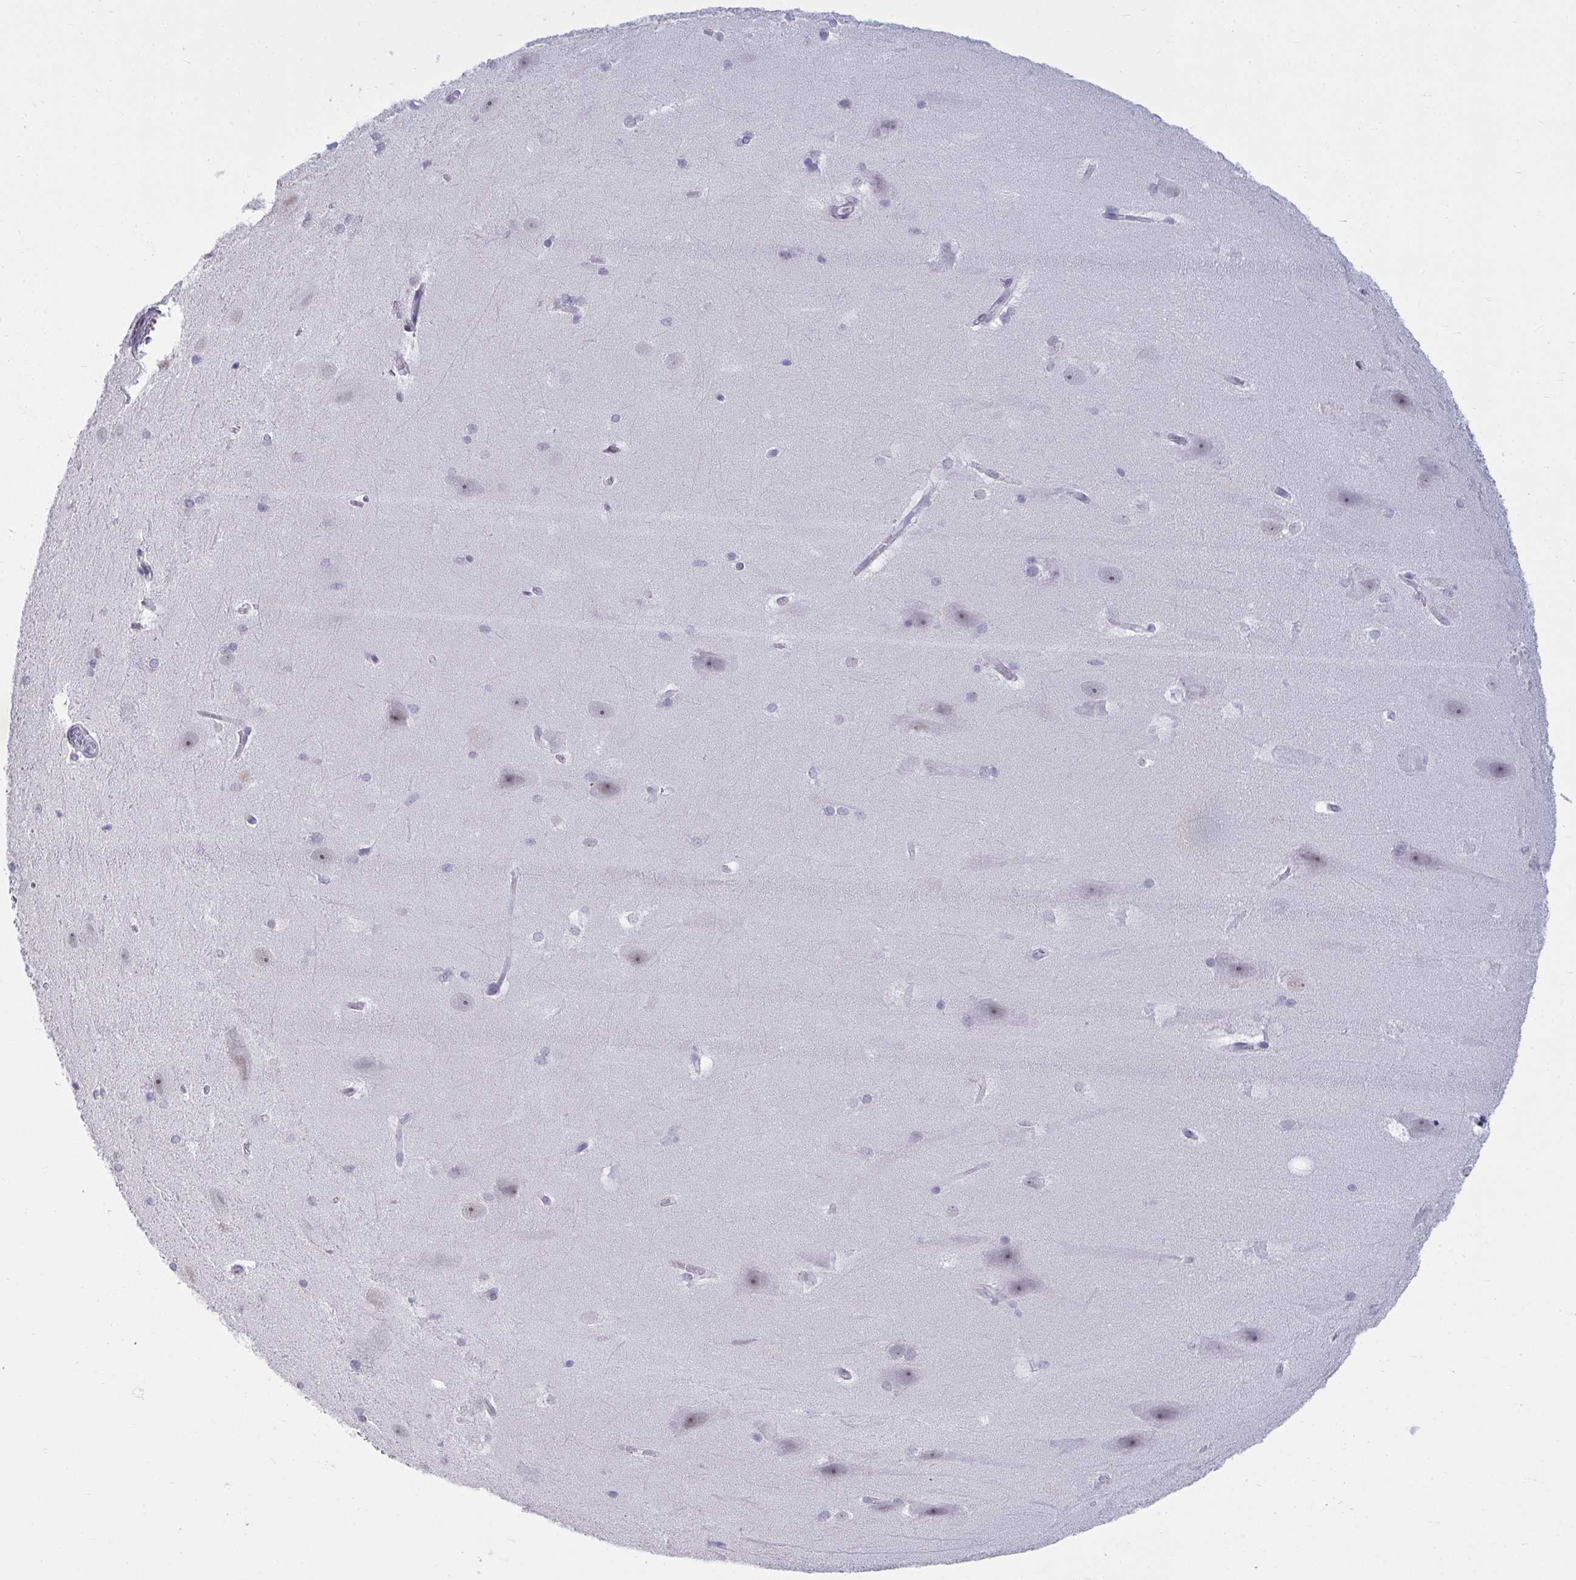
{"staining": {"intensity": "negative", "quantity": "none", "location": "none"}, "tissue": "hippocampus", "cell_type": "Glial cells", "image_type": "normal", "snomed": [{"axis": "morphology", "description": "Normal tissue, NOS"}, {"axis": "topography", "description": "Cerebral cortex"}, {"axis": "topography", "description": "Hippocampus"}], "caption": "DAB immunohistochemical staining of unremarkable human hippocampus demonstrates no significant positivity in glial cells.", "gene": "RNASEH1", "patient": {"sex": "female", "age": 19}}